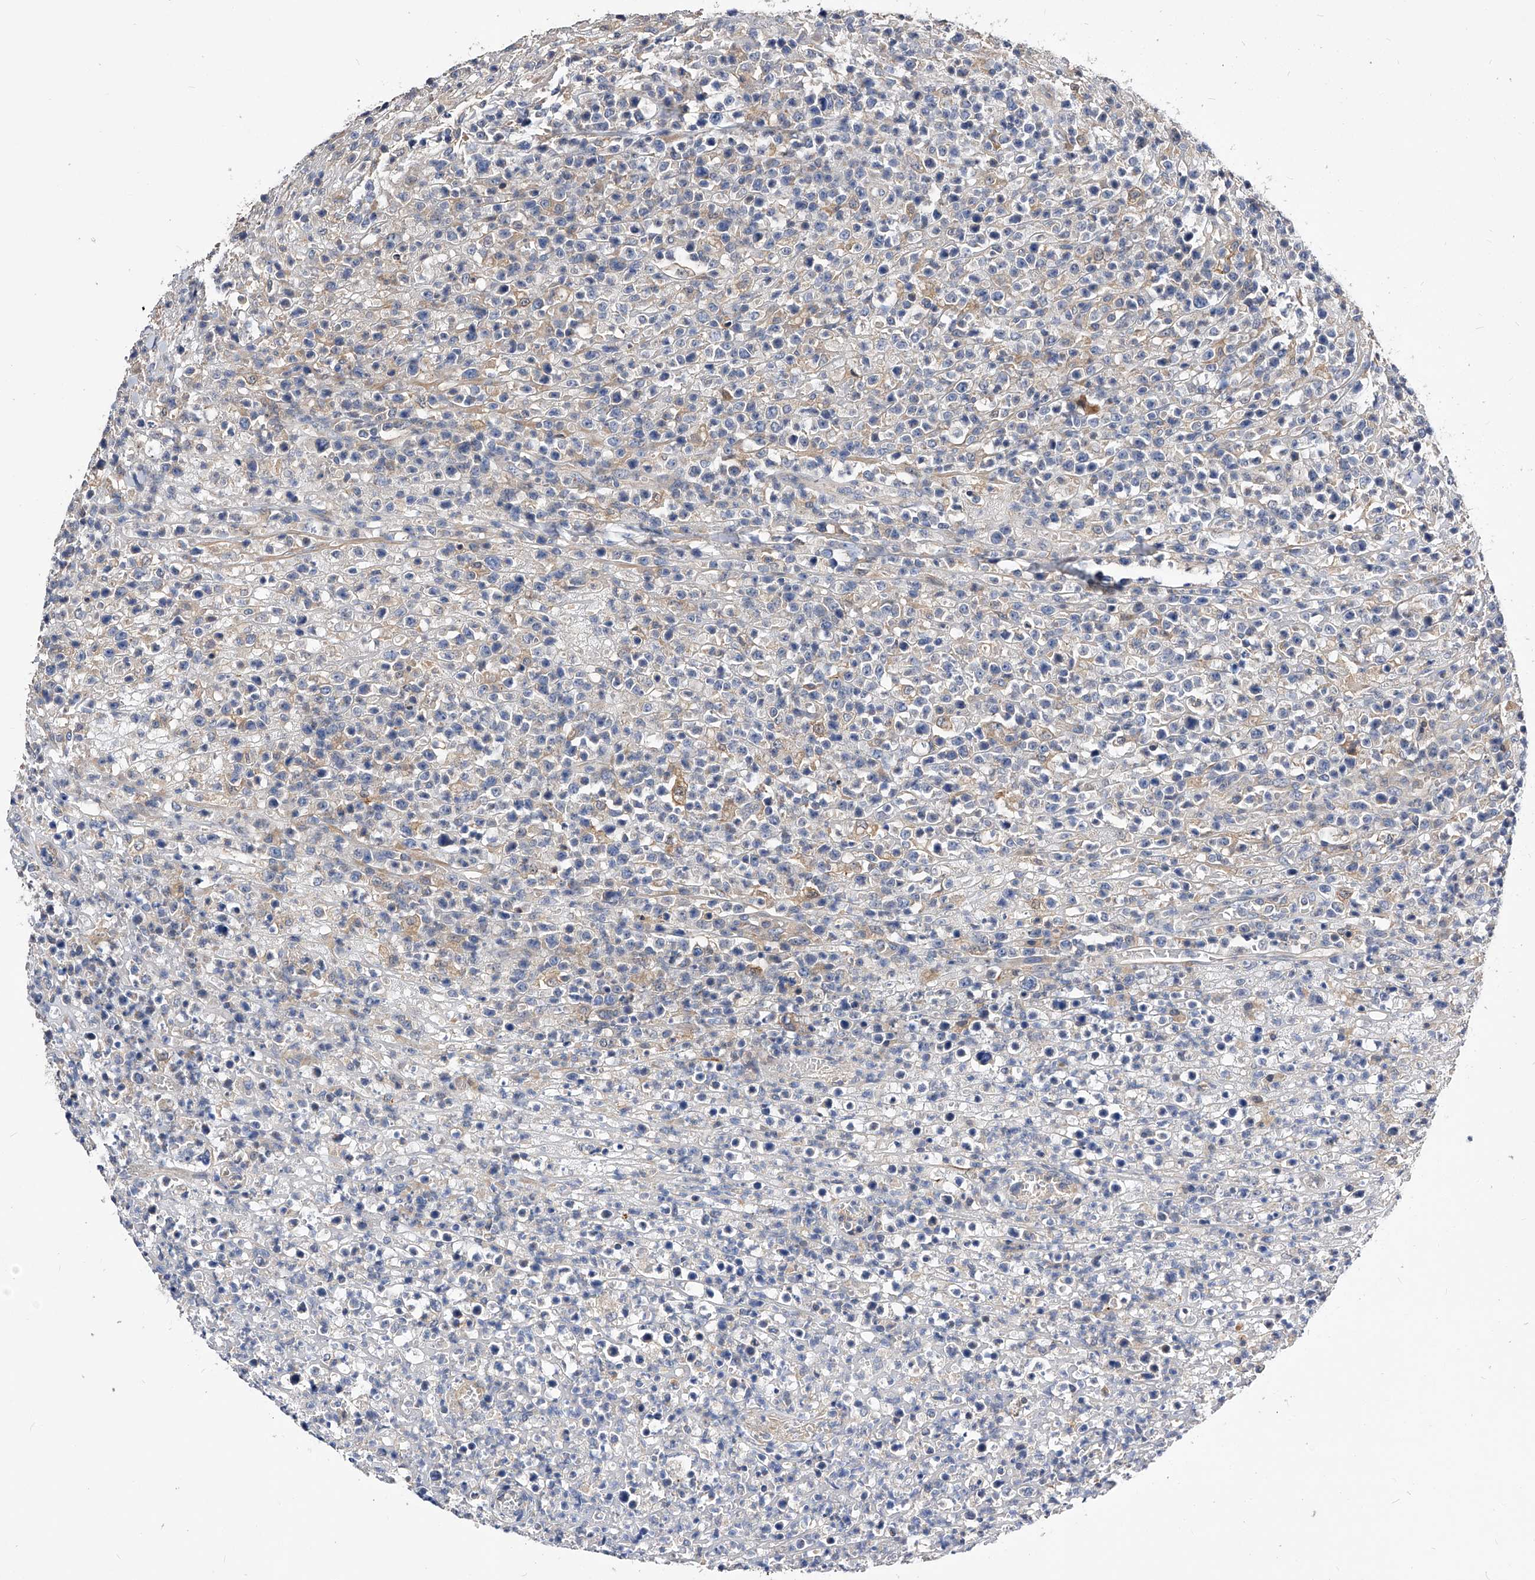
{"staining": {"intensity": "negative", "quantity": "none", "location": "none"}, "tissue": "lymphoma", "cell_type": "Tumor cells", "image_type": "cancer", "snomed": [{"axis": "morphology", "description": "Malignant lymphoma, non-Hodgkin's type, High grade"}, {"axis": "topography", "description": "Colon"}], "caption": "Immunohistochemical staining of human high-grade malignant lymphoma, non-Hodgkin's type reveals no significant positivity in tumor cells.", "gene": "ARL4C", "patient": {"sex": "female", "age": 53}}